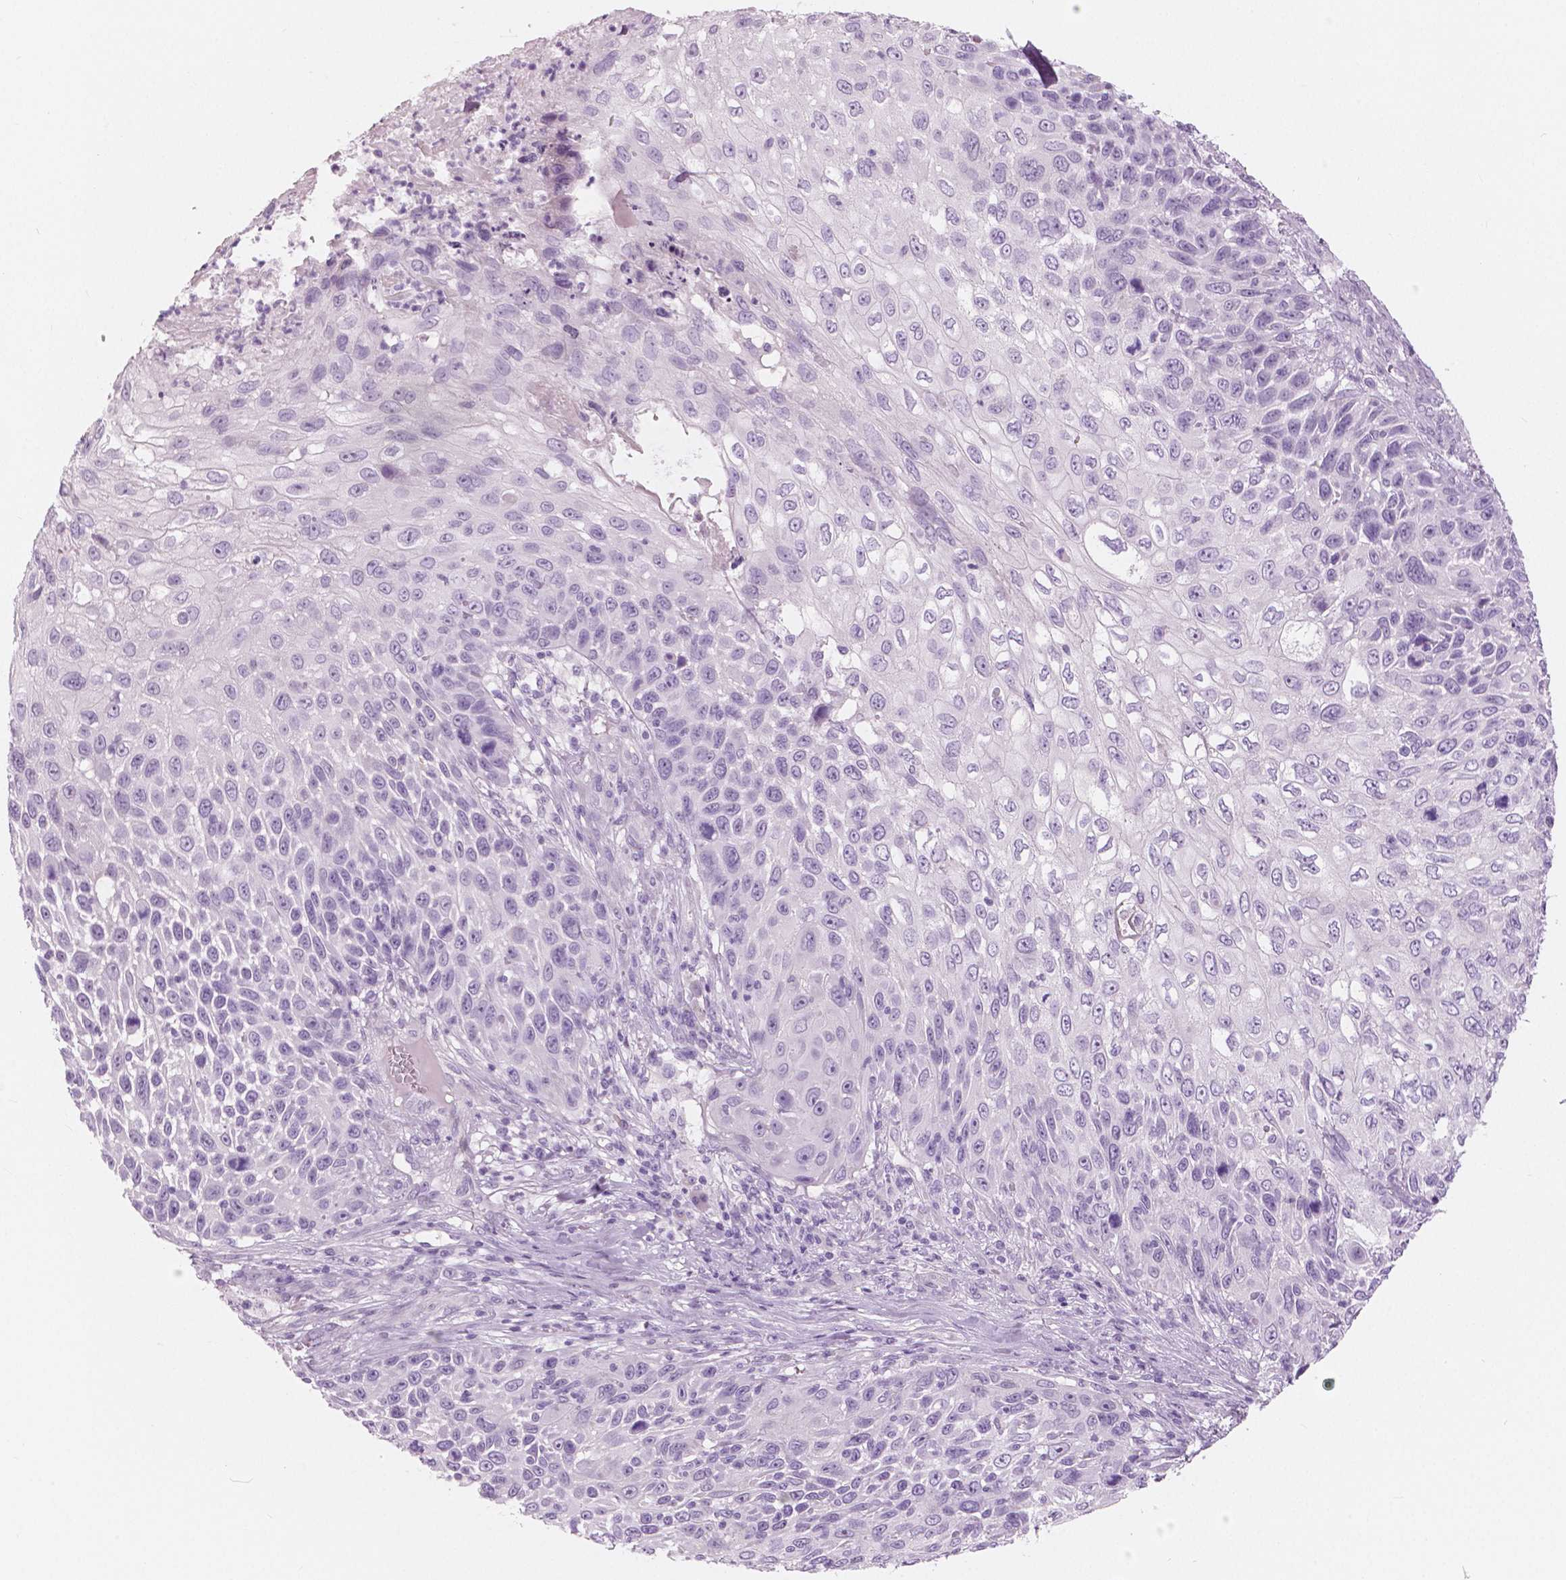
{"staining": {"intensity": "negative", "quantity": "none", "location": "none"}, "tissue": "skin cancer", "cell_type": "Tumor cells", "image_type": "cancer", "snomed": [{"axis": "morphology", "description": "Squamous cell carcinoma, NOS"}, {"axis": "topography", "description": "Skin"}], "caption": "DAB immunohistochemical staining of skin cancer reveals no significant positivity in tumor cells.", "gene": "A4GNT", "patient": {"sex": "male", "age": 92}}